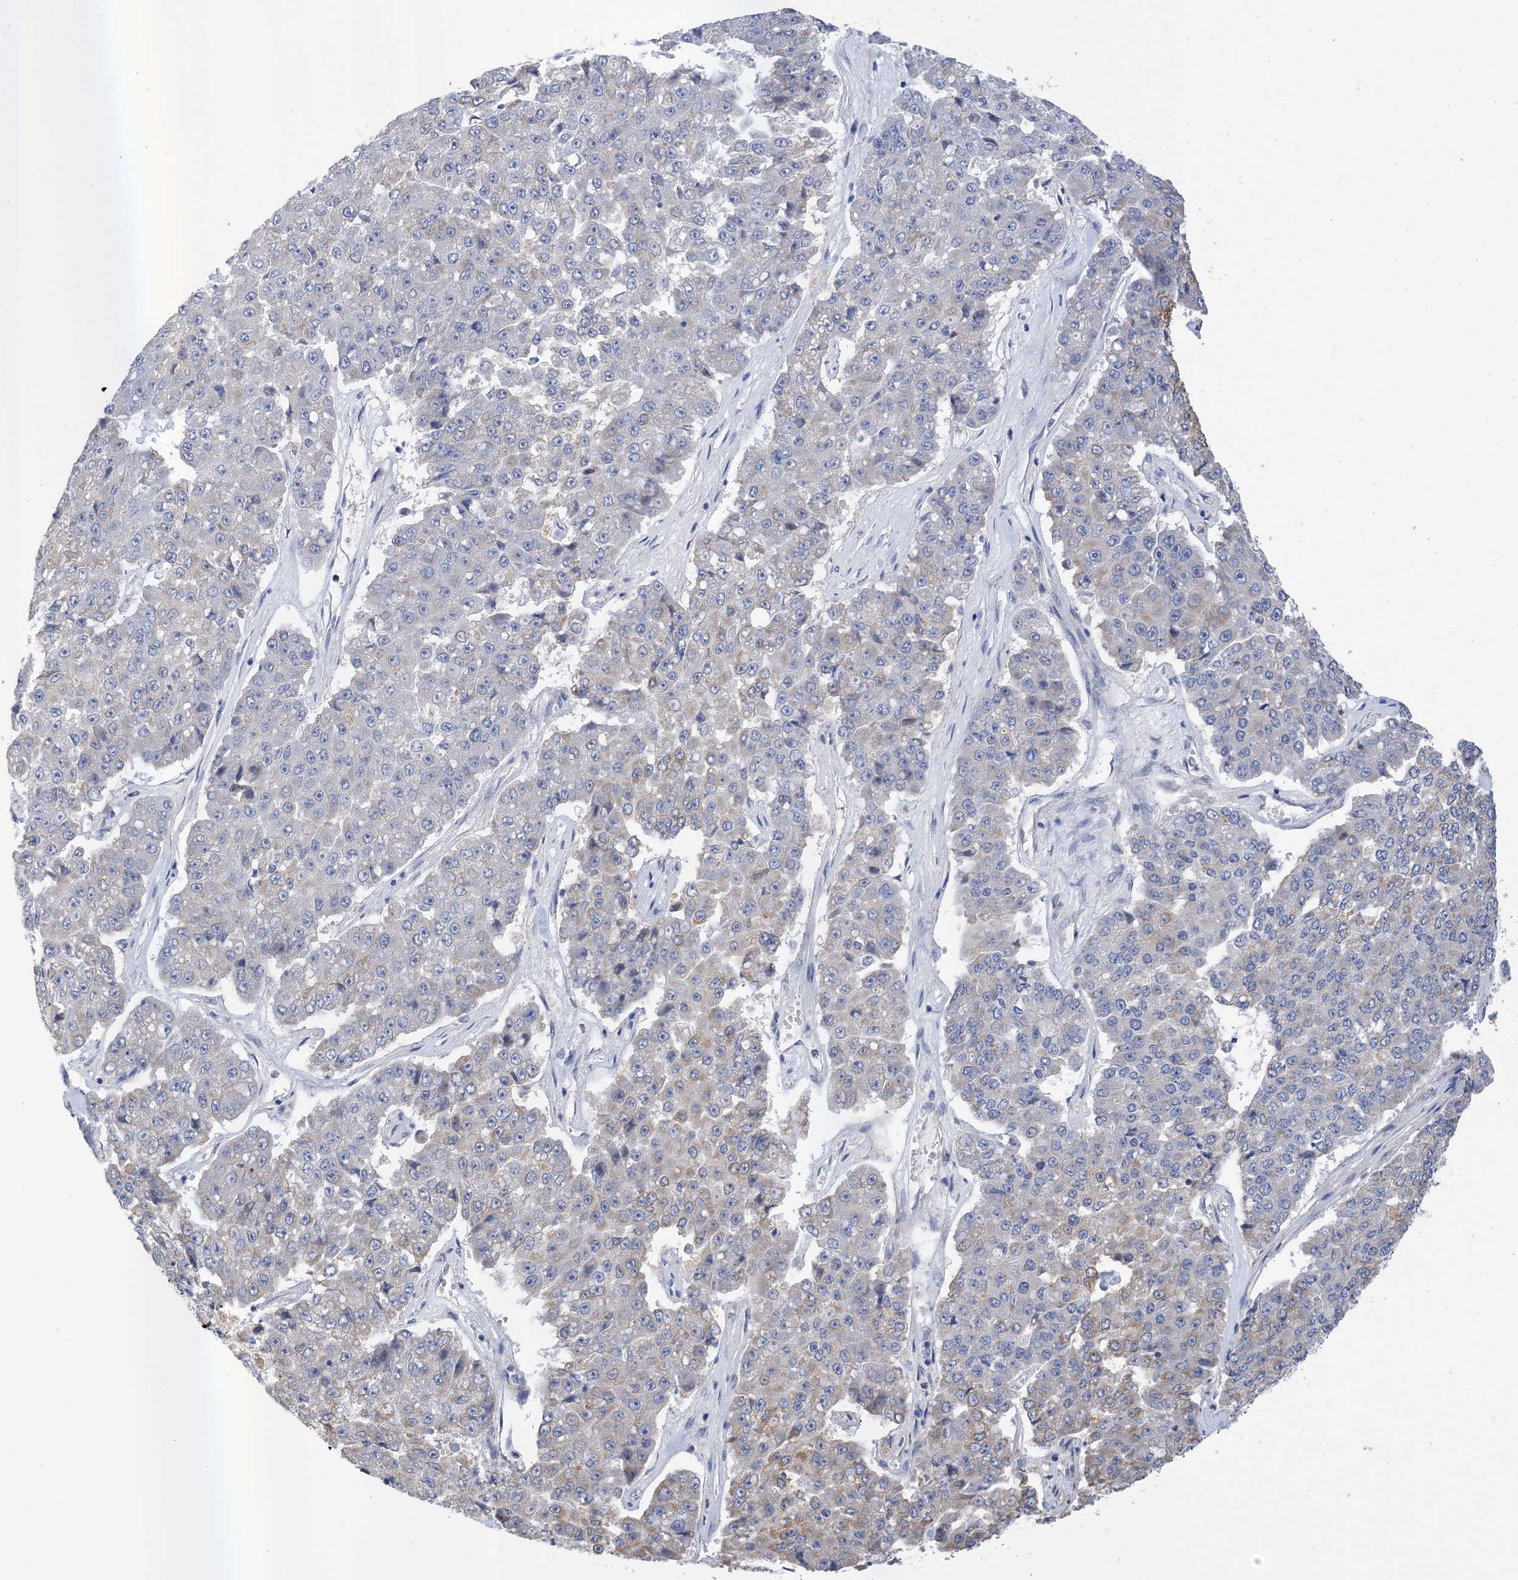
{"staining": {"intensity": "negative", "quantity": "none", "location": "none"}, "tissue": "pancreatic cancer", "cell_type": "Tumor cells", "image_type": "cancer", "snomed": [{"axis": "morphology", "description": "Adenocarcinoma, NOS"}, {"axis": "topography", "description": "Pancreas"}], "caption": "This is an immunohistochemistry image of pancreatic cancer. There is no expression in tumor cells.", "gene": "PLK4", "patient": {"sex": "male", "age": 50}}